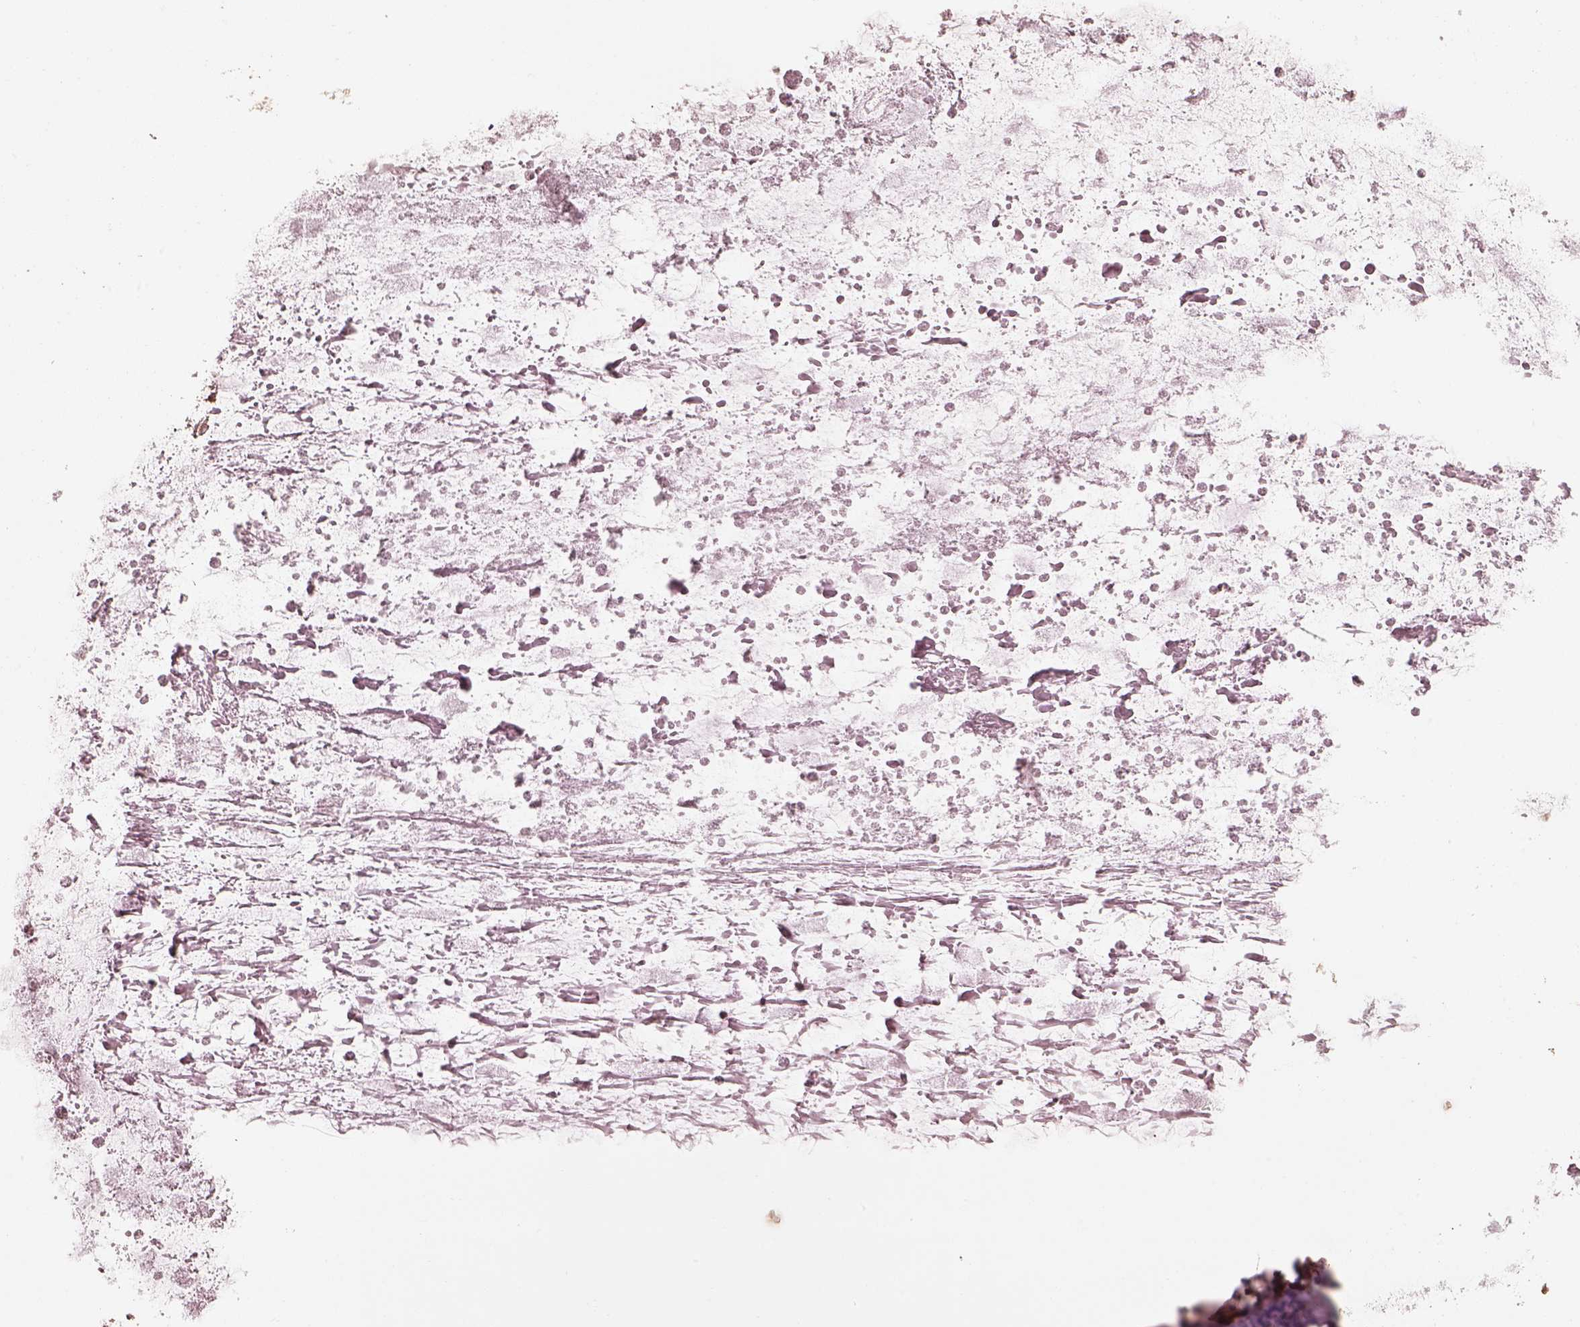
{"staining": {"intensity": "weak", "quantity": "25%-75%", "location": "cytoplasmic/membranous"}, "tissue": "ovarian cancer", "cell_type": "Tumor cells", "image_type": "cancer", "snomed": [{"axis": "morphology", "description": "Cystadenocarcinoma, mucinous, NOS"}, {"axis": "topography", "description": "Ovary"}], "caption": "Protein expression analysis of human mucinous cystadenocarcinoma (ovarian) reveals weak cytoplasmic/membranous positivity in approximately 25%-75% of tumor cells. The staining is performed using DAB (3,3'-diaminobenzidine) brown chromogen to label protein expression. The nuclei are counter-stained blue using hematoxylin.", "gene": "RPS5", "patient": {"sex": "female", "age": 67}}